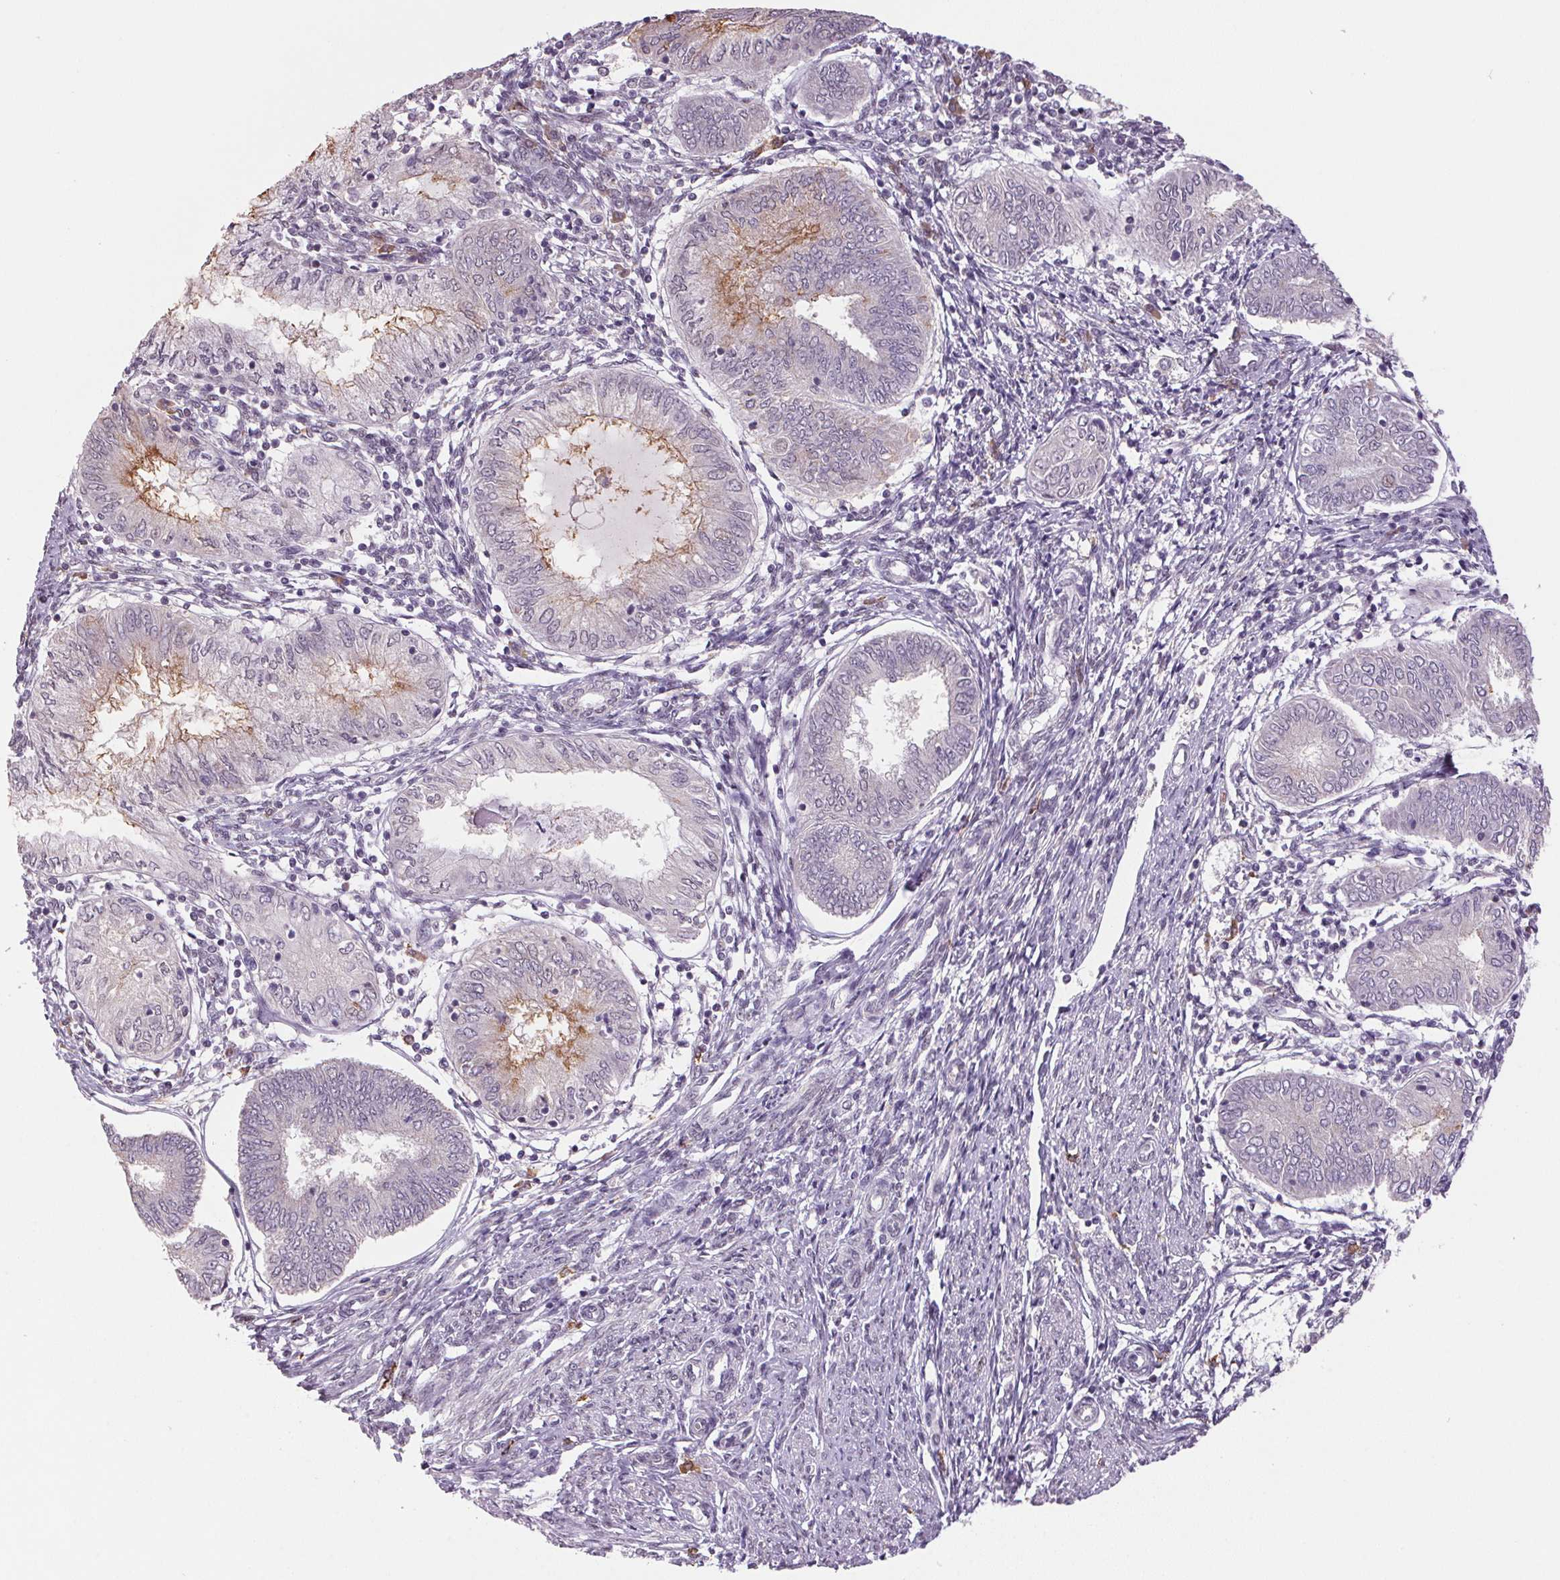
{"staining": {"intensity": "negative", "quantity": "none", "location": "none"}, "tissue": "endometrial cancer", "cell_type": "Tumor cells", "image_type": "cancer", "snomed": [{"axis": "morphology", "description": "Adenocarcinoma, NOS"}, {"axis": "topography", "description": "Endometrium"}], "caption": "Endometrial adenocarcinoma was stained to show a protein in brown. There is no significant positivity in tumor cells. (DAB (3,3'-diaminobenzidine) IHC, high magnification).", "gene": "ZBTB4", "patient": {"sex": "female", "age": 68}}